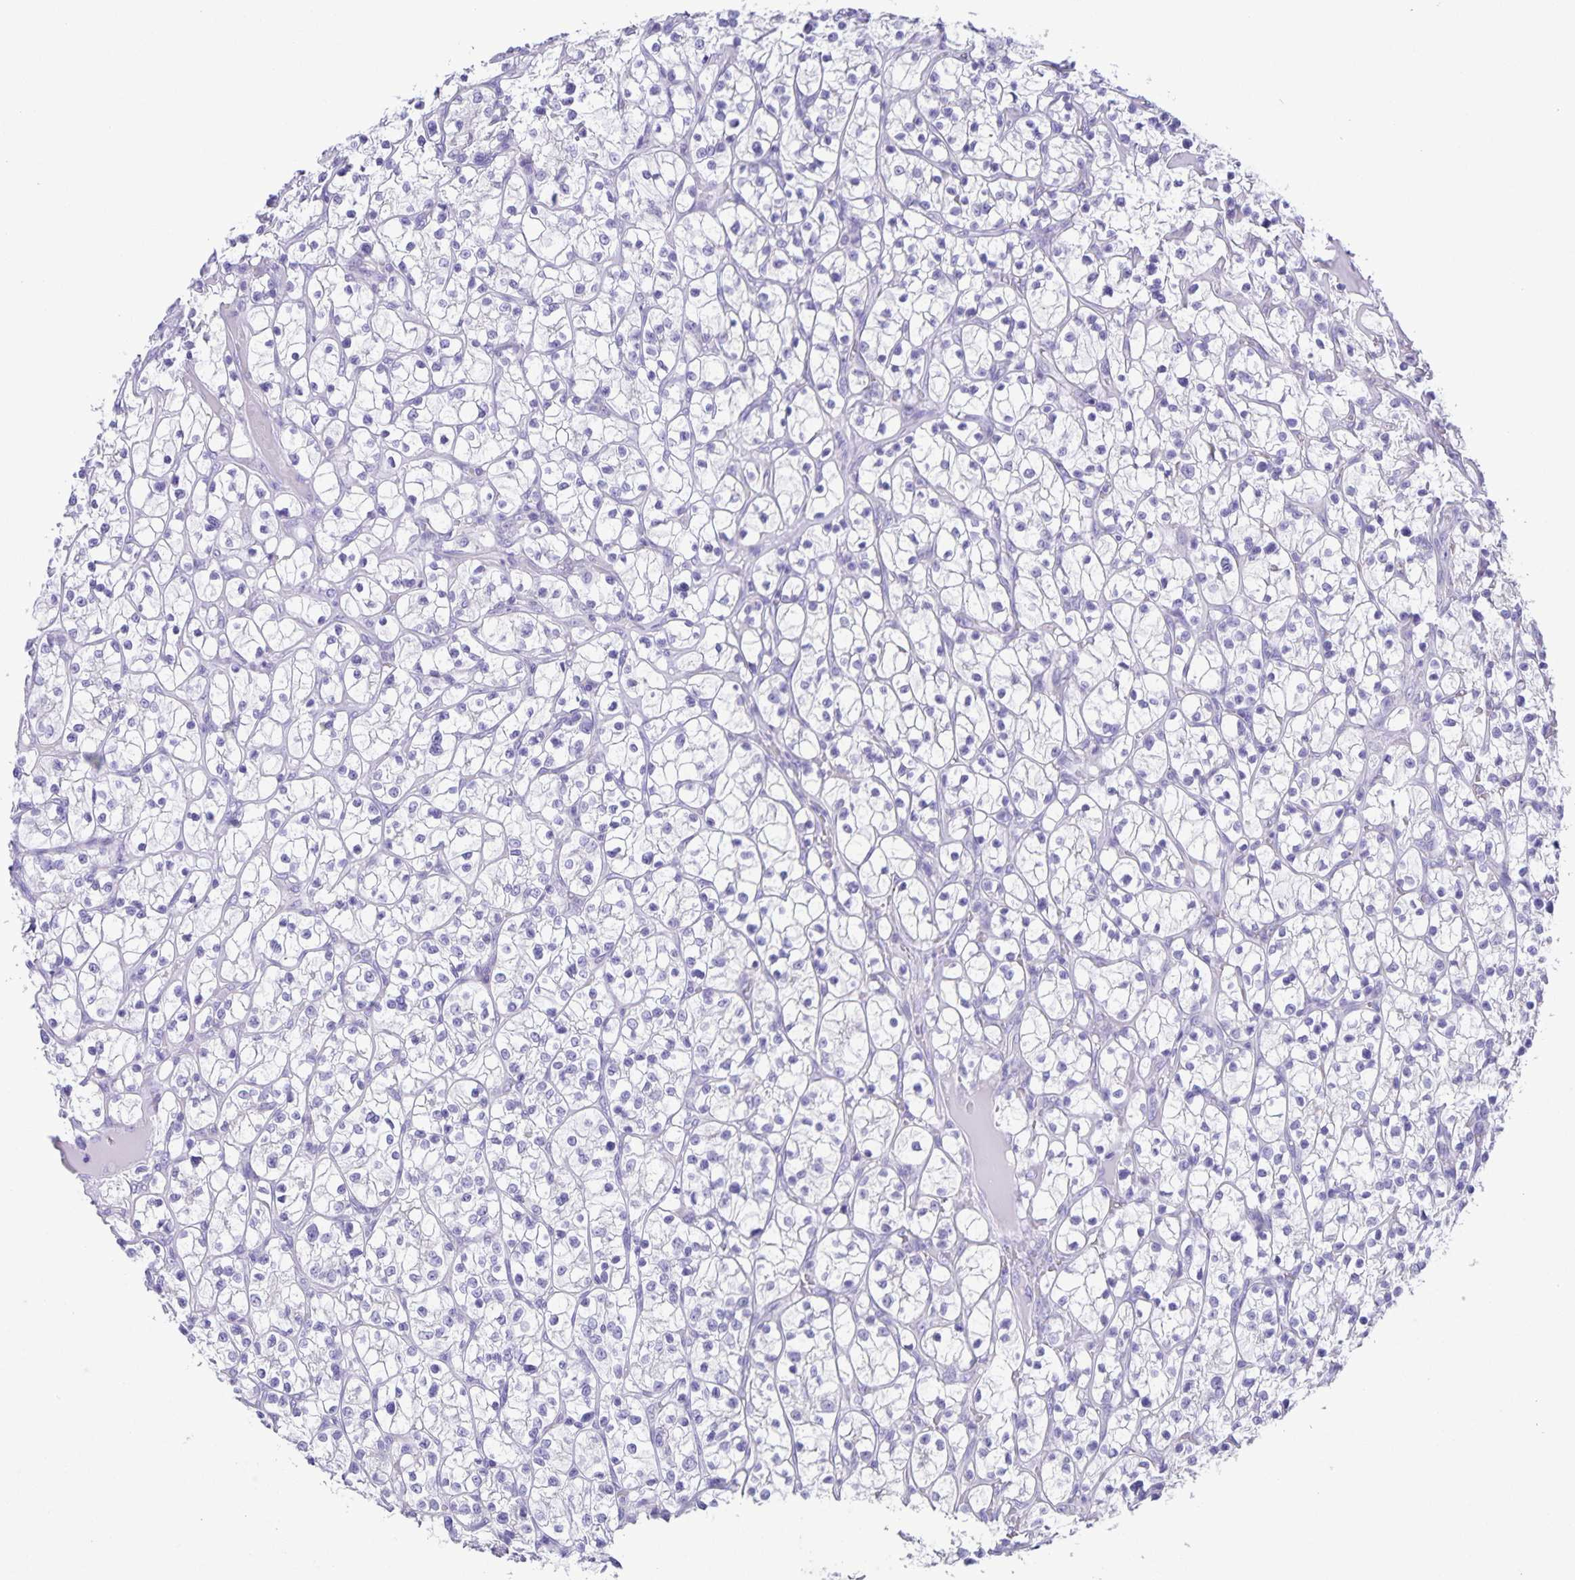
{"staining": {"intensity": "negative", "quantity": "none", "location": "none"}, "tissue": "renal cancer", "cell_type": "Tumor cells", "image_type": "cancer", "snomed": [{"axis": "morphology", "description": "Adenocarcinoma, NOS"}, {"axis": "topography", "description": "Kidney"}], "caption": "This is an immunohistochemistry (IHC) histopathology image of renal adenocarcinoma. There is no staining in tumor cells.", "gene": "CAPSL", "patient": {"sex": "female", "age": 64}}